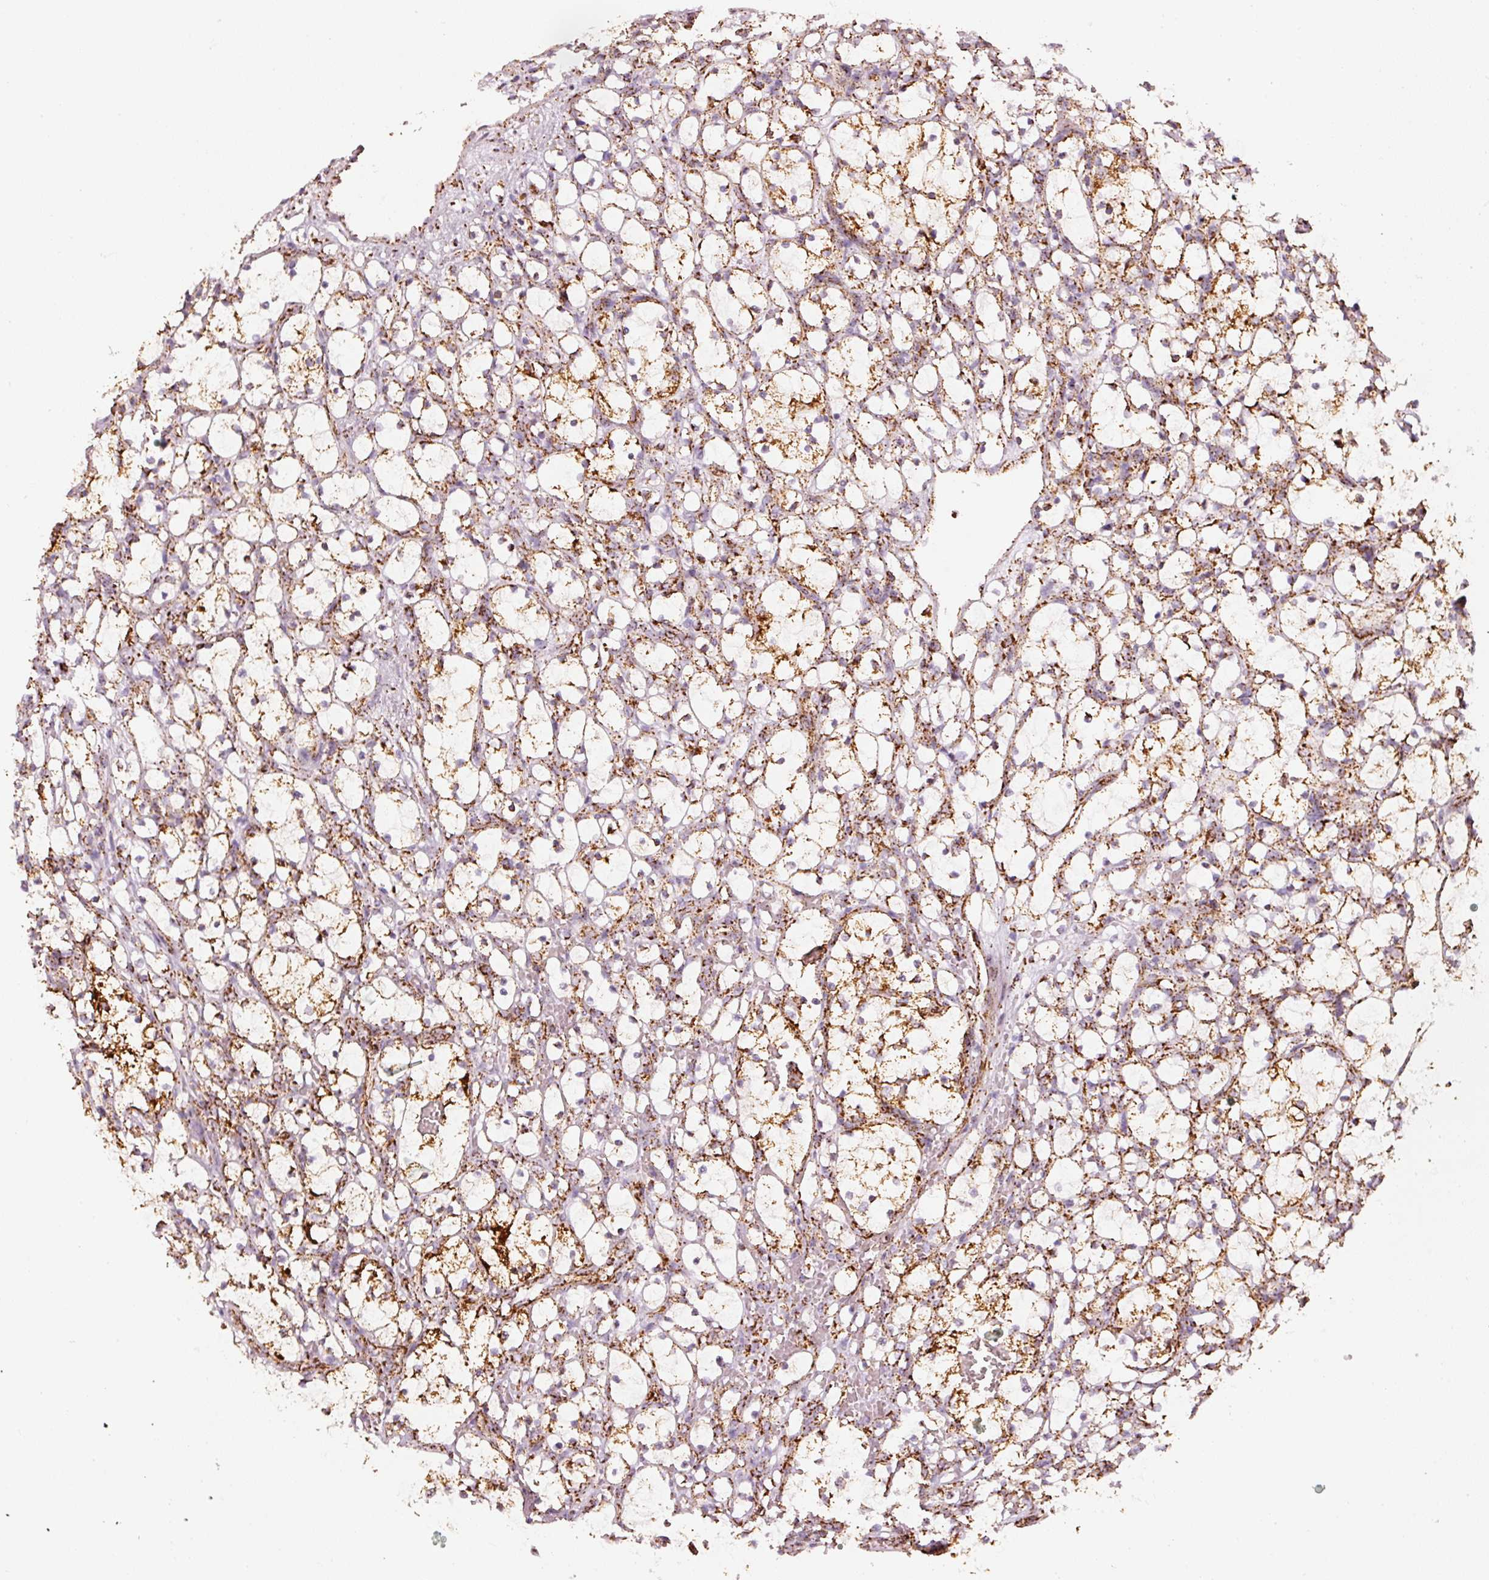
{"staining": {"intensity": "moderate", "quantity": ">75%", "location": "cytoplasmic/membranous"}, "tissue": "renal cancer", "cell_type": "Tumor cells", "image_type": "cancer", "snomed": [{"axis": "morphology", "description": "Adenocarcinoma, NOS"}, {"axis": "topography", "description": "Kidney"}], "caption": "Renal adenocarcinoma stained with immunohistochemistry (IHC) displays moderate cytoplasmic/membranous expression in about >75% of tumor cells.", "gene": "UQCRC1", "patient": {"sex": "female", "age": 69}}